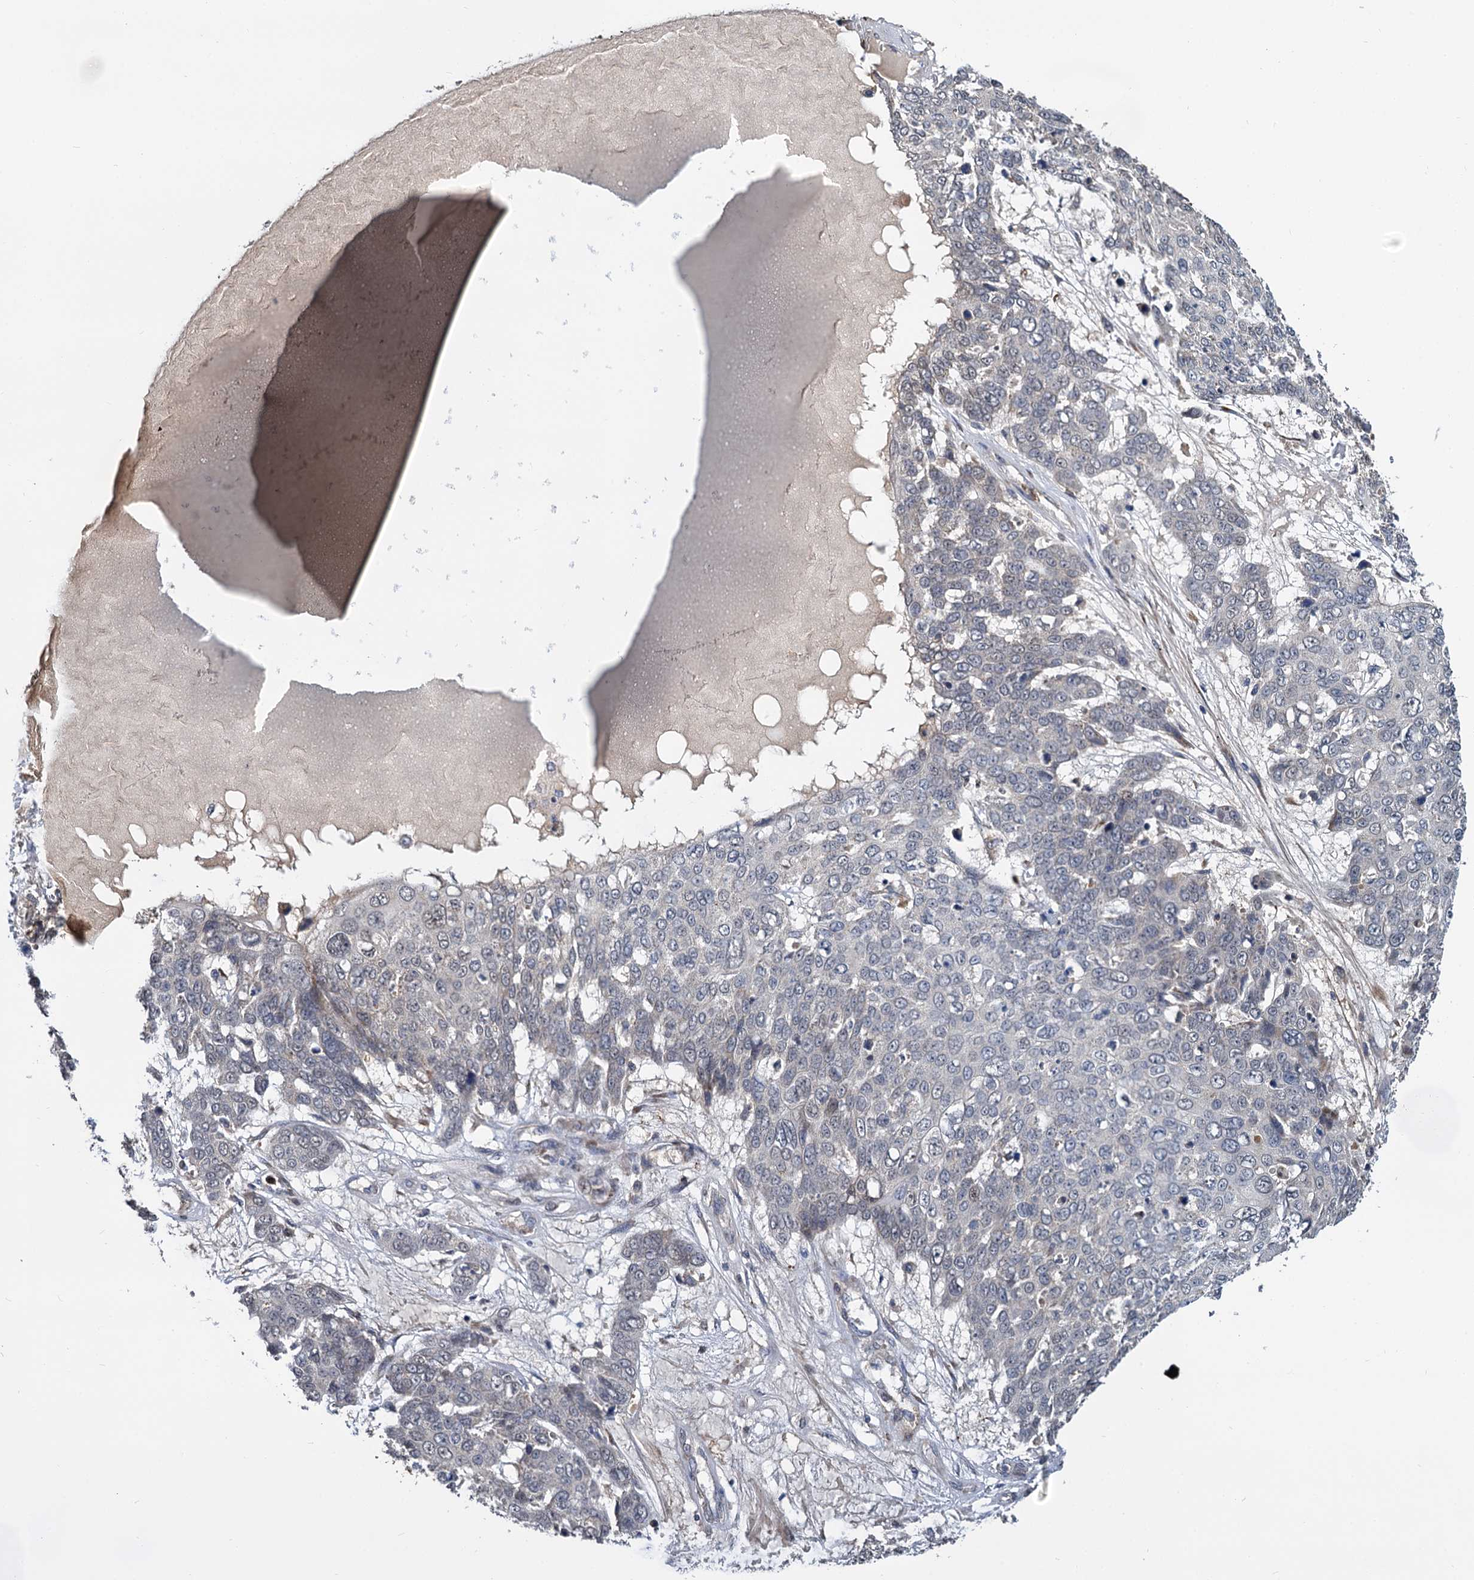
{"staining": {"intensity": "negative", "quantity": "none", "location": "none"}, "tissue": "skin cancer", "cell_type": "Tumor cells", "image_type": "cancer", "snomed": [{"axis": "morphology", "description": "Squamous cell carcinoma, NOS"}, {"axis": "topography", "description": "Skin"}], "caption": "Histopathology image shows no protein staining in tumor cells of skin cancer (squamous cell carcinoma) tissue.", "gene": "ALKBH7", "patient": {"sex": "male", "age": 71}}